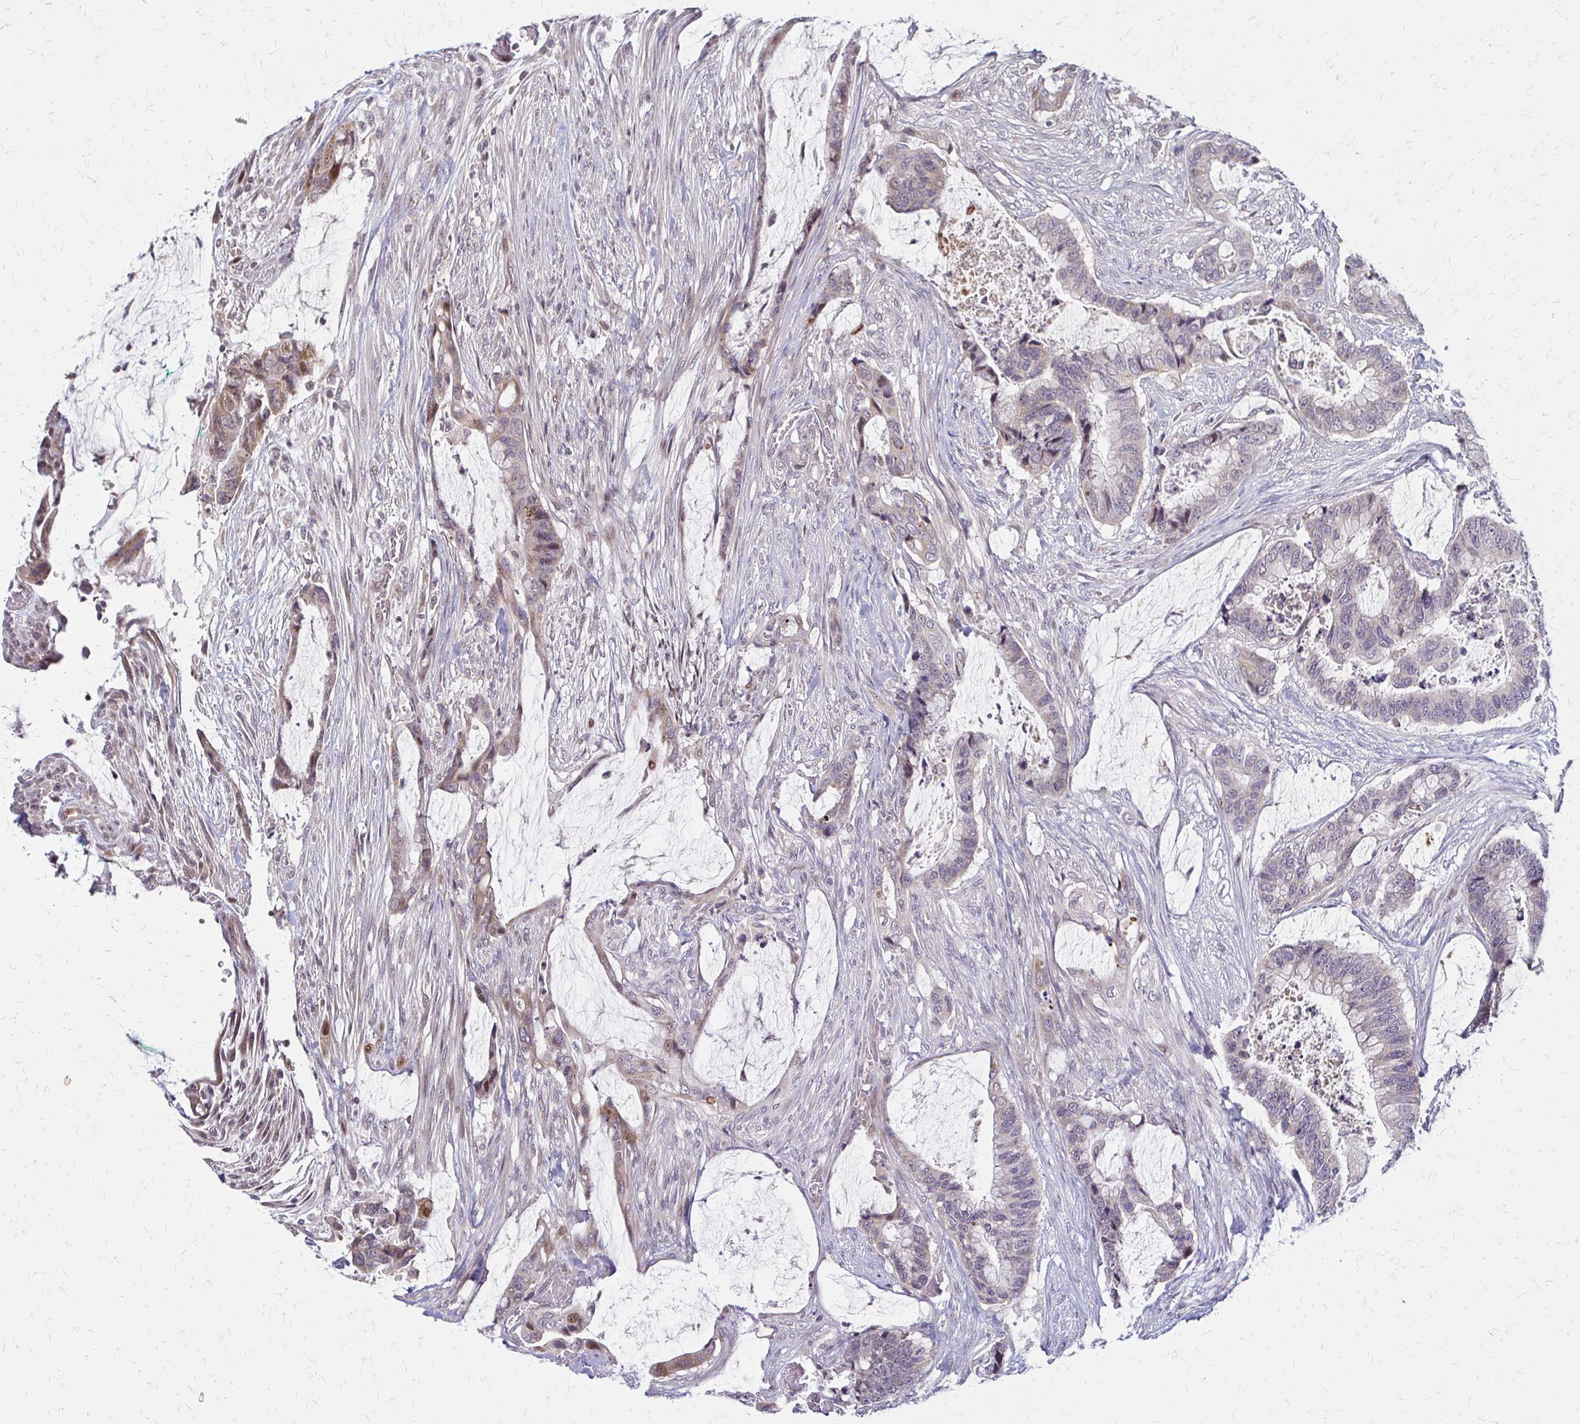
{"staining": {"intensity": "weak", "quantity": ">75%", "location": "cytoplasmic/membranous"}, "tissue": "colorectal cancer", "cell_type": "Tumor cells", "image_type": "cancer", "snomed": [{"axis": "morphology", "description": "Adenocarcinoma, NOS"}, {"axis": "topography", "description": "Rectum"}], "caption": "The micrograph reveals staining of colorectal cancer, revealing weak cytoplasmic/membranous protein positivity (brown color) within tumor cells.", "gene": "TRIR", "patient": {"sex": "female", "age": 59}}